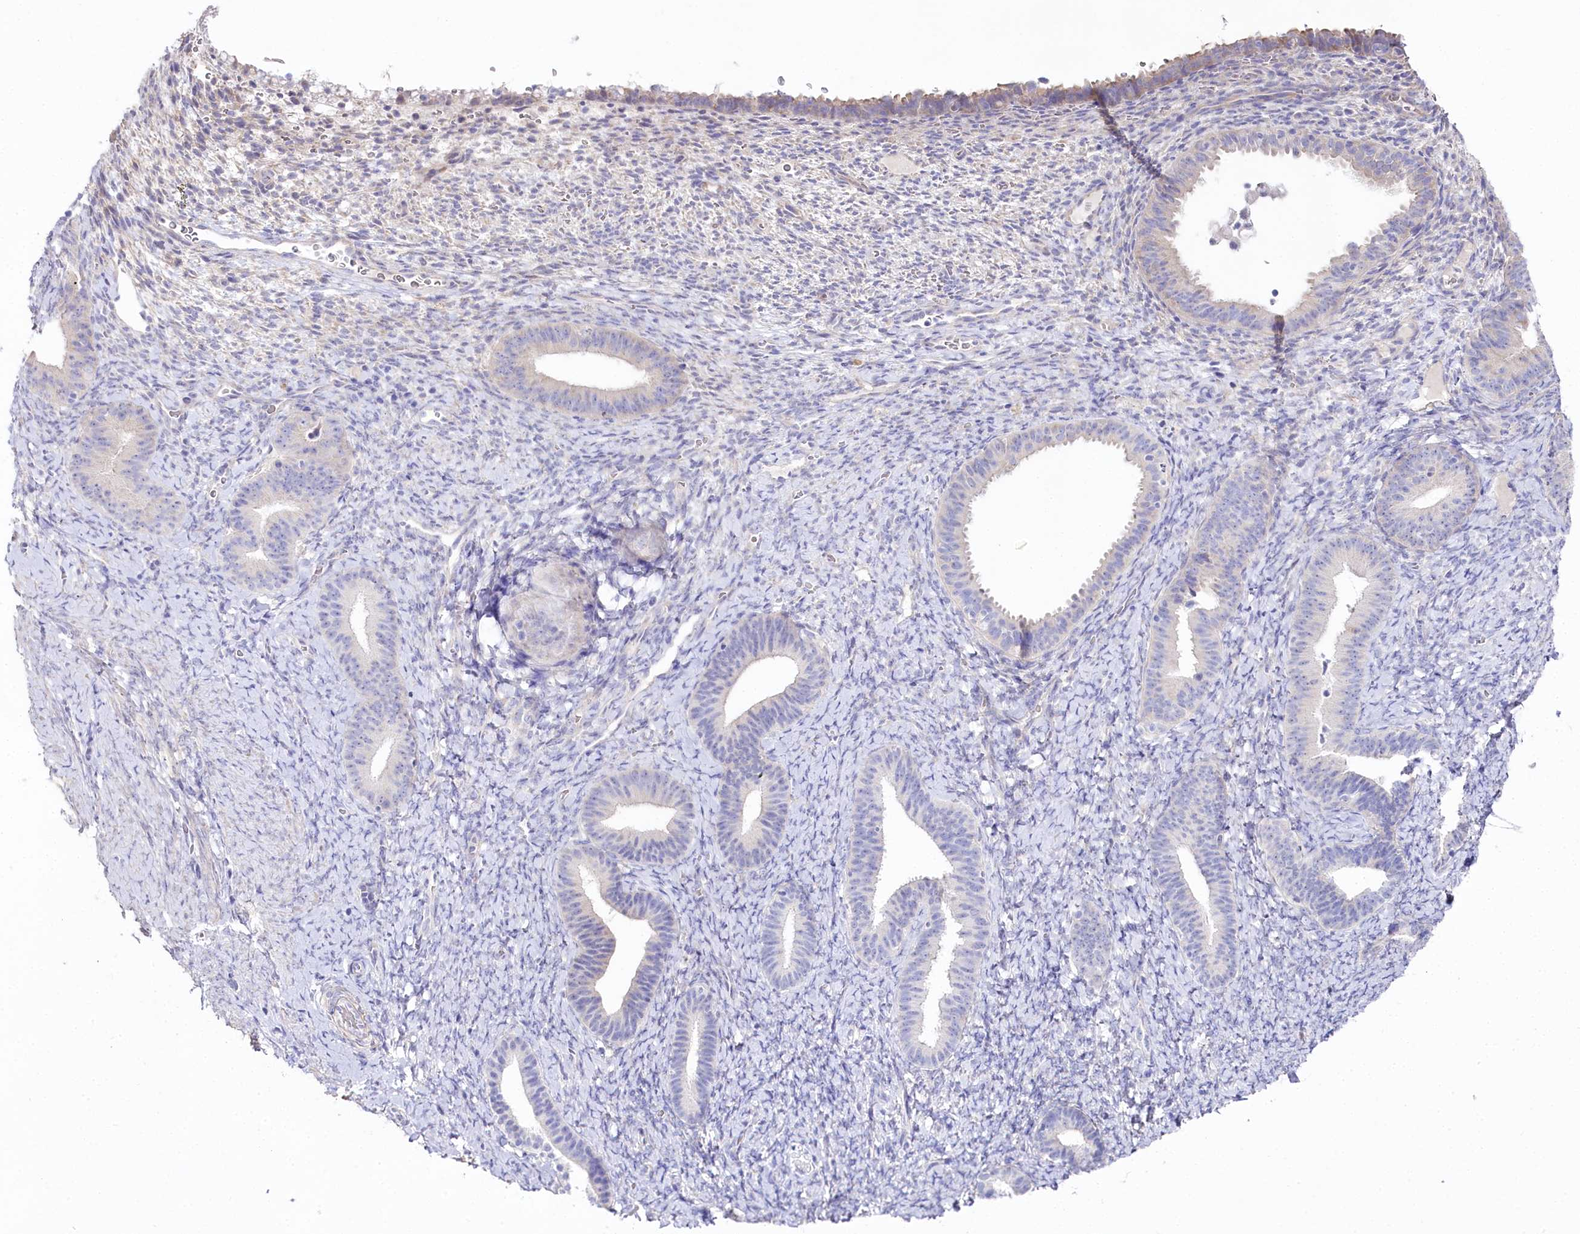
{"staining": {"intensity": "negative", "quantity": "none", "location": "none"}, "tissue": "endometrium", "cell_type": "Cells in endometrial stroma", "image_type": "normal", "snomed": [{"axis": "morphology", "description": "Normal tissue, NOS"}, {"axis": "topography", "description": "Endometrium"}], "caption": "Photomicrograph shows no protein positivity in cells in endometrial stroma of benign endometrium.", "gene": "MYOZ1", "patient": {"sex": "female", "age": 65}}